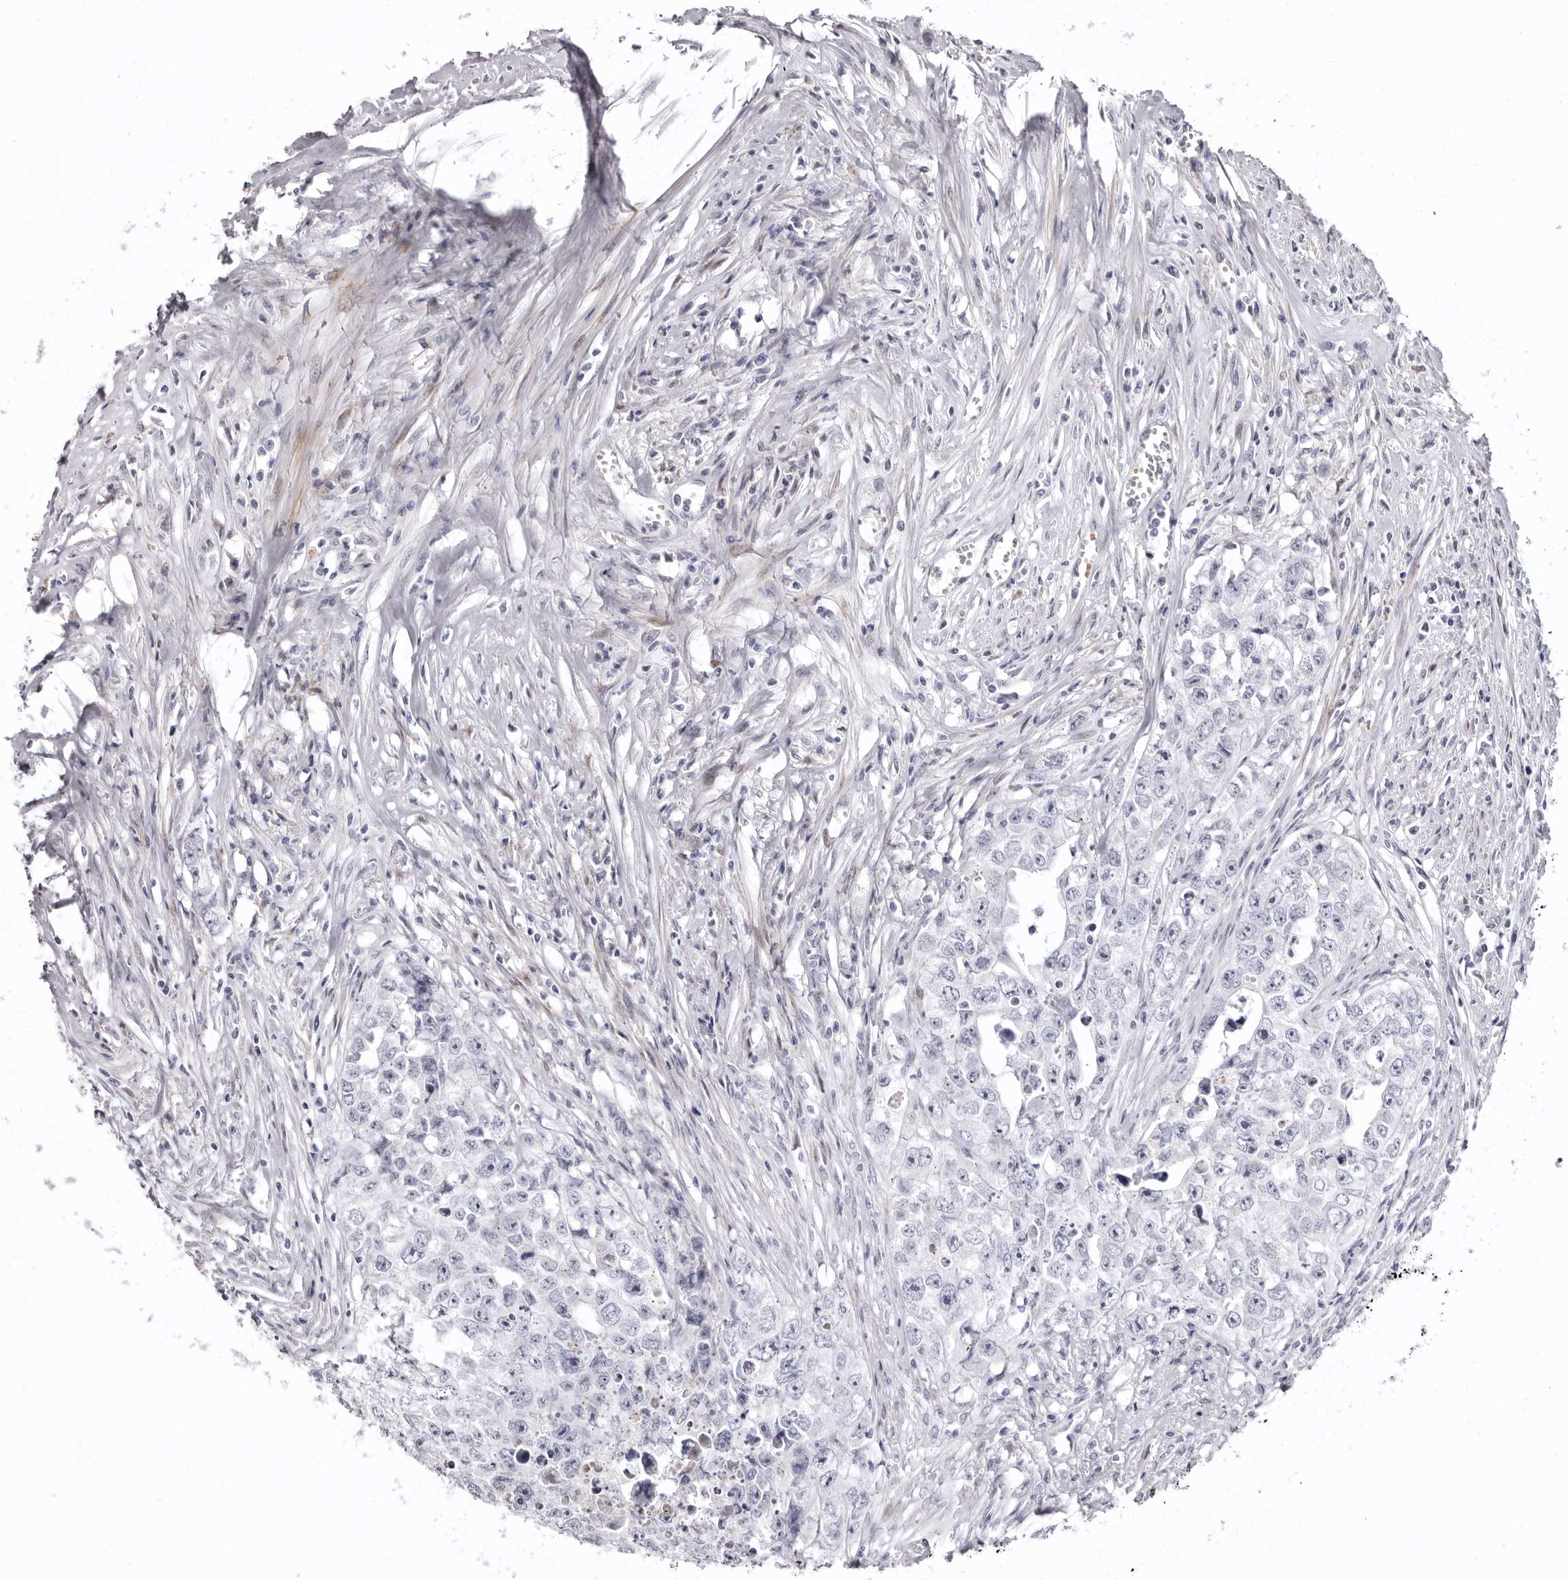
{"staining": {"intensity": "negative", "quantity": "none", "location": "none"}, "tissue": "testis cancer", "cell_type": "Tumor cells", "image_type": "cancer", "snomed": [{"axis": "morphology", "description": "Seminoma, NOS"}, {"axis": "morphology", "description": "Carcinoma, Embryonal, NOS"}, {"axis": "topography", "description": "Testis"}], "caption": "A high-resolution histopathology image shows immunohistochemistry (IHC) staining of testis cancer (seminoma), which demonstrates no significant staining in tumor cells.", "gene": "AIDA", "patient": {"sex": "male", "age": 43}}